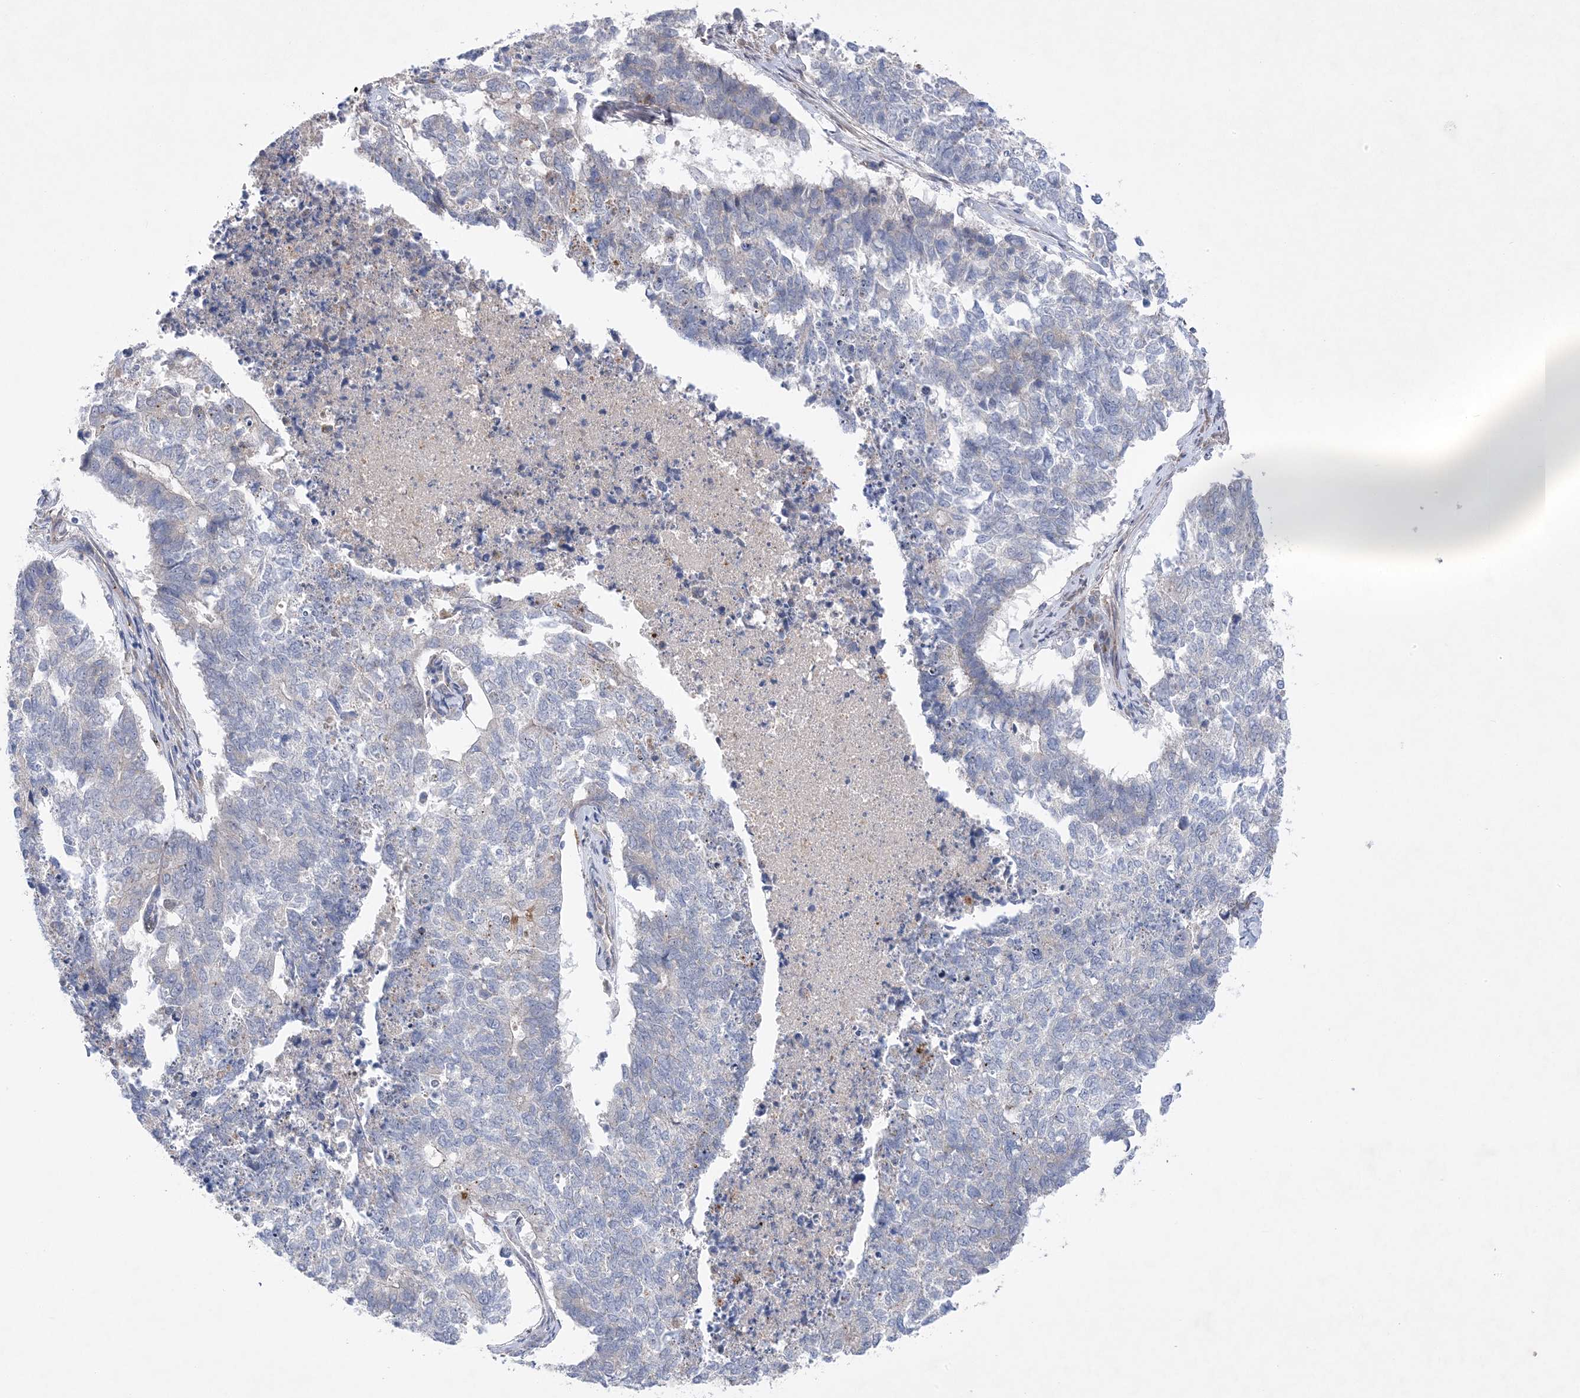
{"staining": {"intensity": "negative", "quantity": "none", "location": "none"}, "tissue": "cervical cancer", "cell_type": "Tumor cells", "image_type": "cancer", "snomed": [{"axis": "morphology", "description": "Squamous cell carcinoma, NOS"}, {"axis": "topography", "description": "Cervix"}], "caption": "High magnification brightfield microscopy of cervical squamous cell carcinoma stained with DAB (brown) and counterstained with hematoxylin (blue): tumor cells show no significant positivity.", "gene": "ANAPC1", "patient": {"sex": "female", "age": 63}}